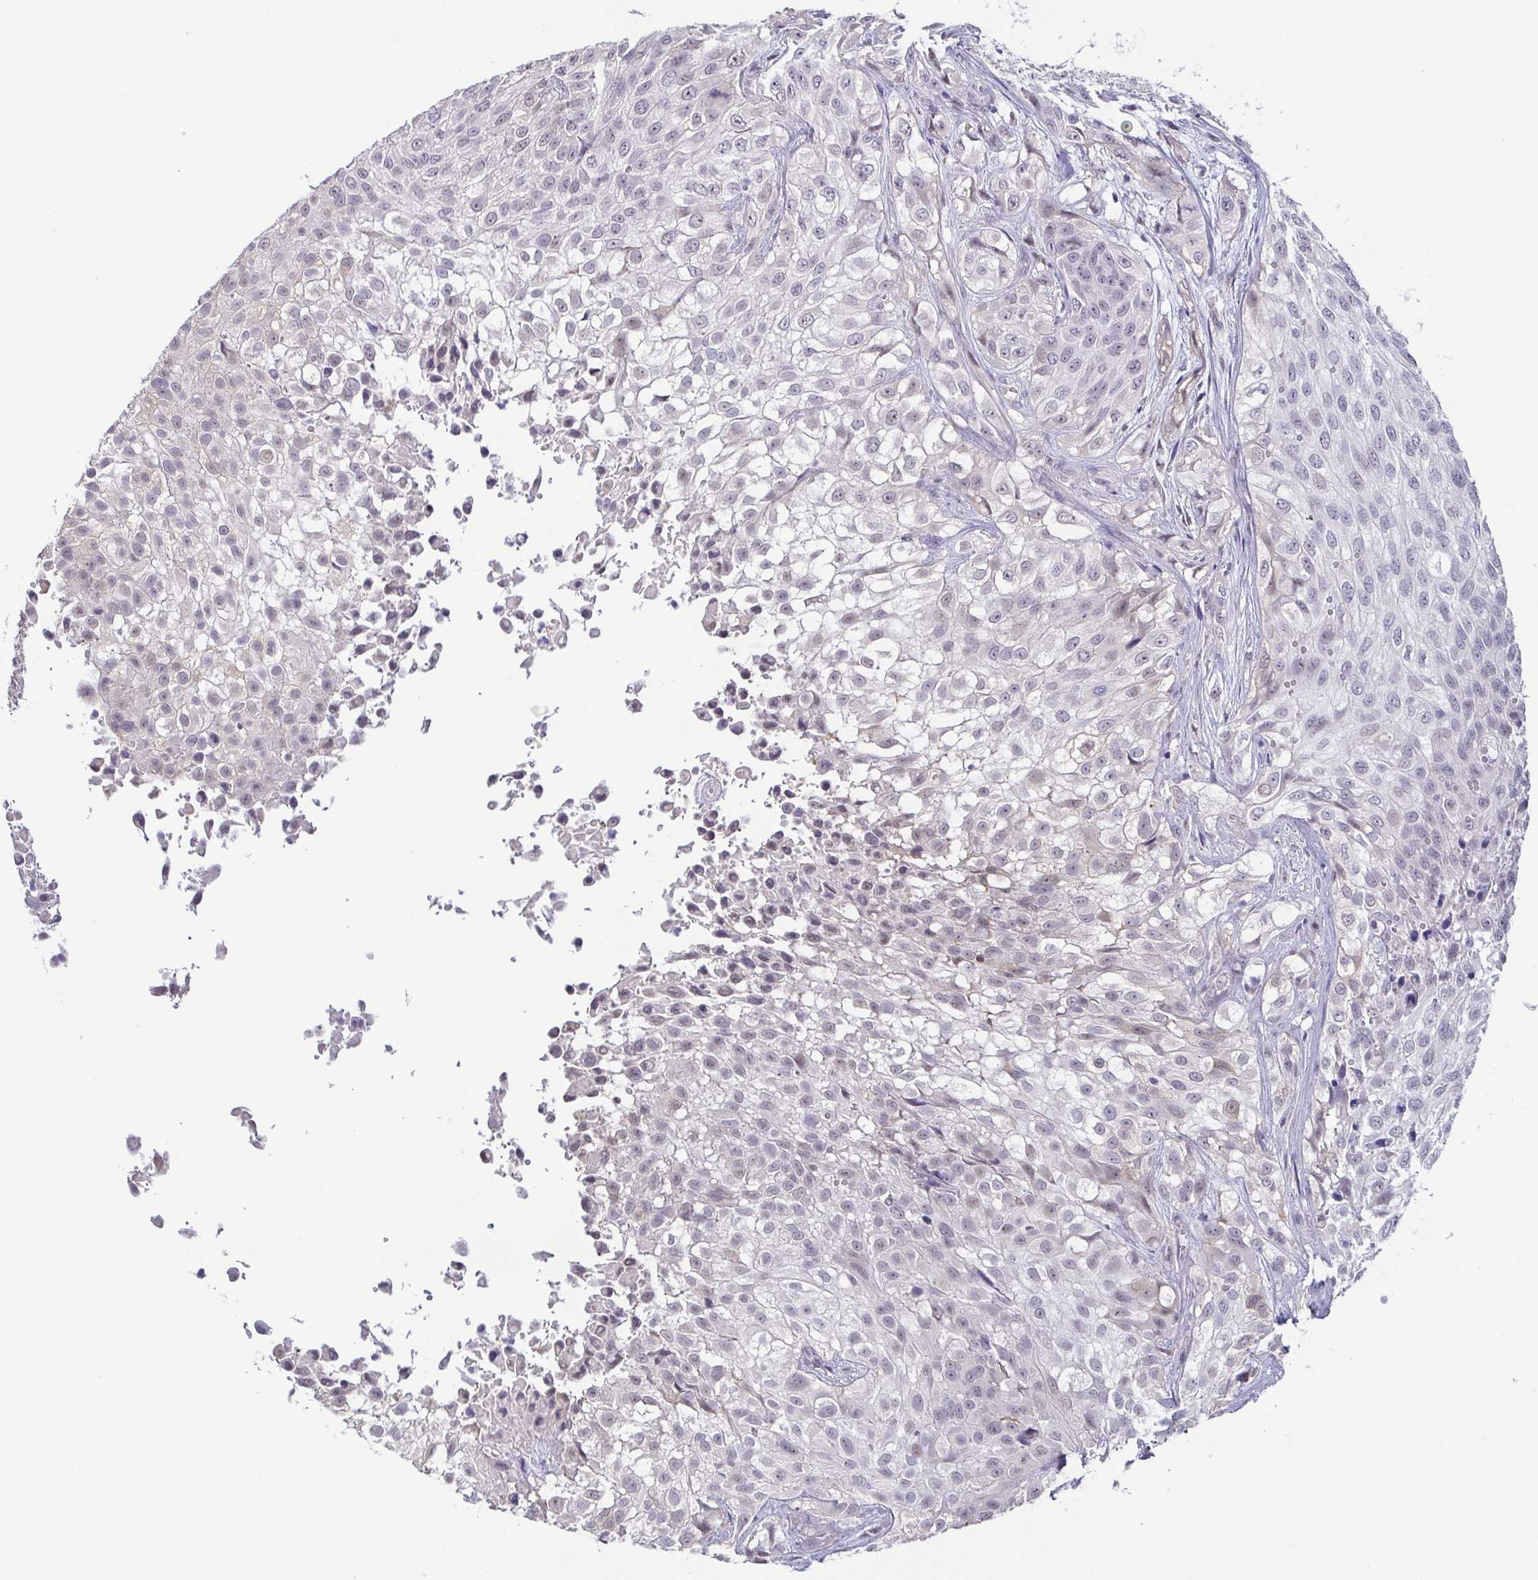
{"staining": {"intensity": "negative", "quantity": "none", "location": "none"}, "tissue": "urothelial cancer", "cell_type": "Tumor cells", "image_type": "cancer", "snomed": [{"axis": "morphology", "description": "Urothelial carcinoma, High grade"}, {"axis": "topography", "description": "Urinary bladder"}], "caption": "Micrograph shows no significant protein staining in tumor cells of urothelial carcinoma (high-grade). Nuclei are stained in blue.", "gene": "NEFH", "patient": {"sex": "male", "age": 56}}